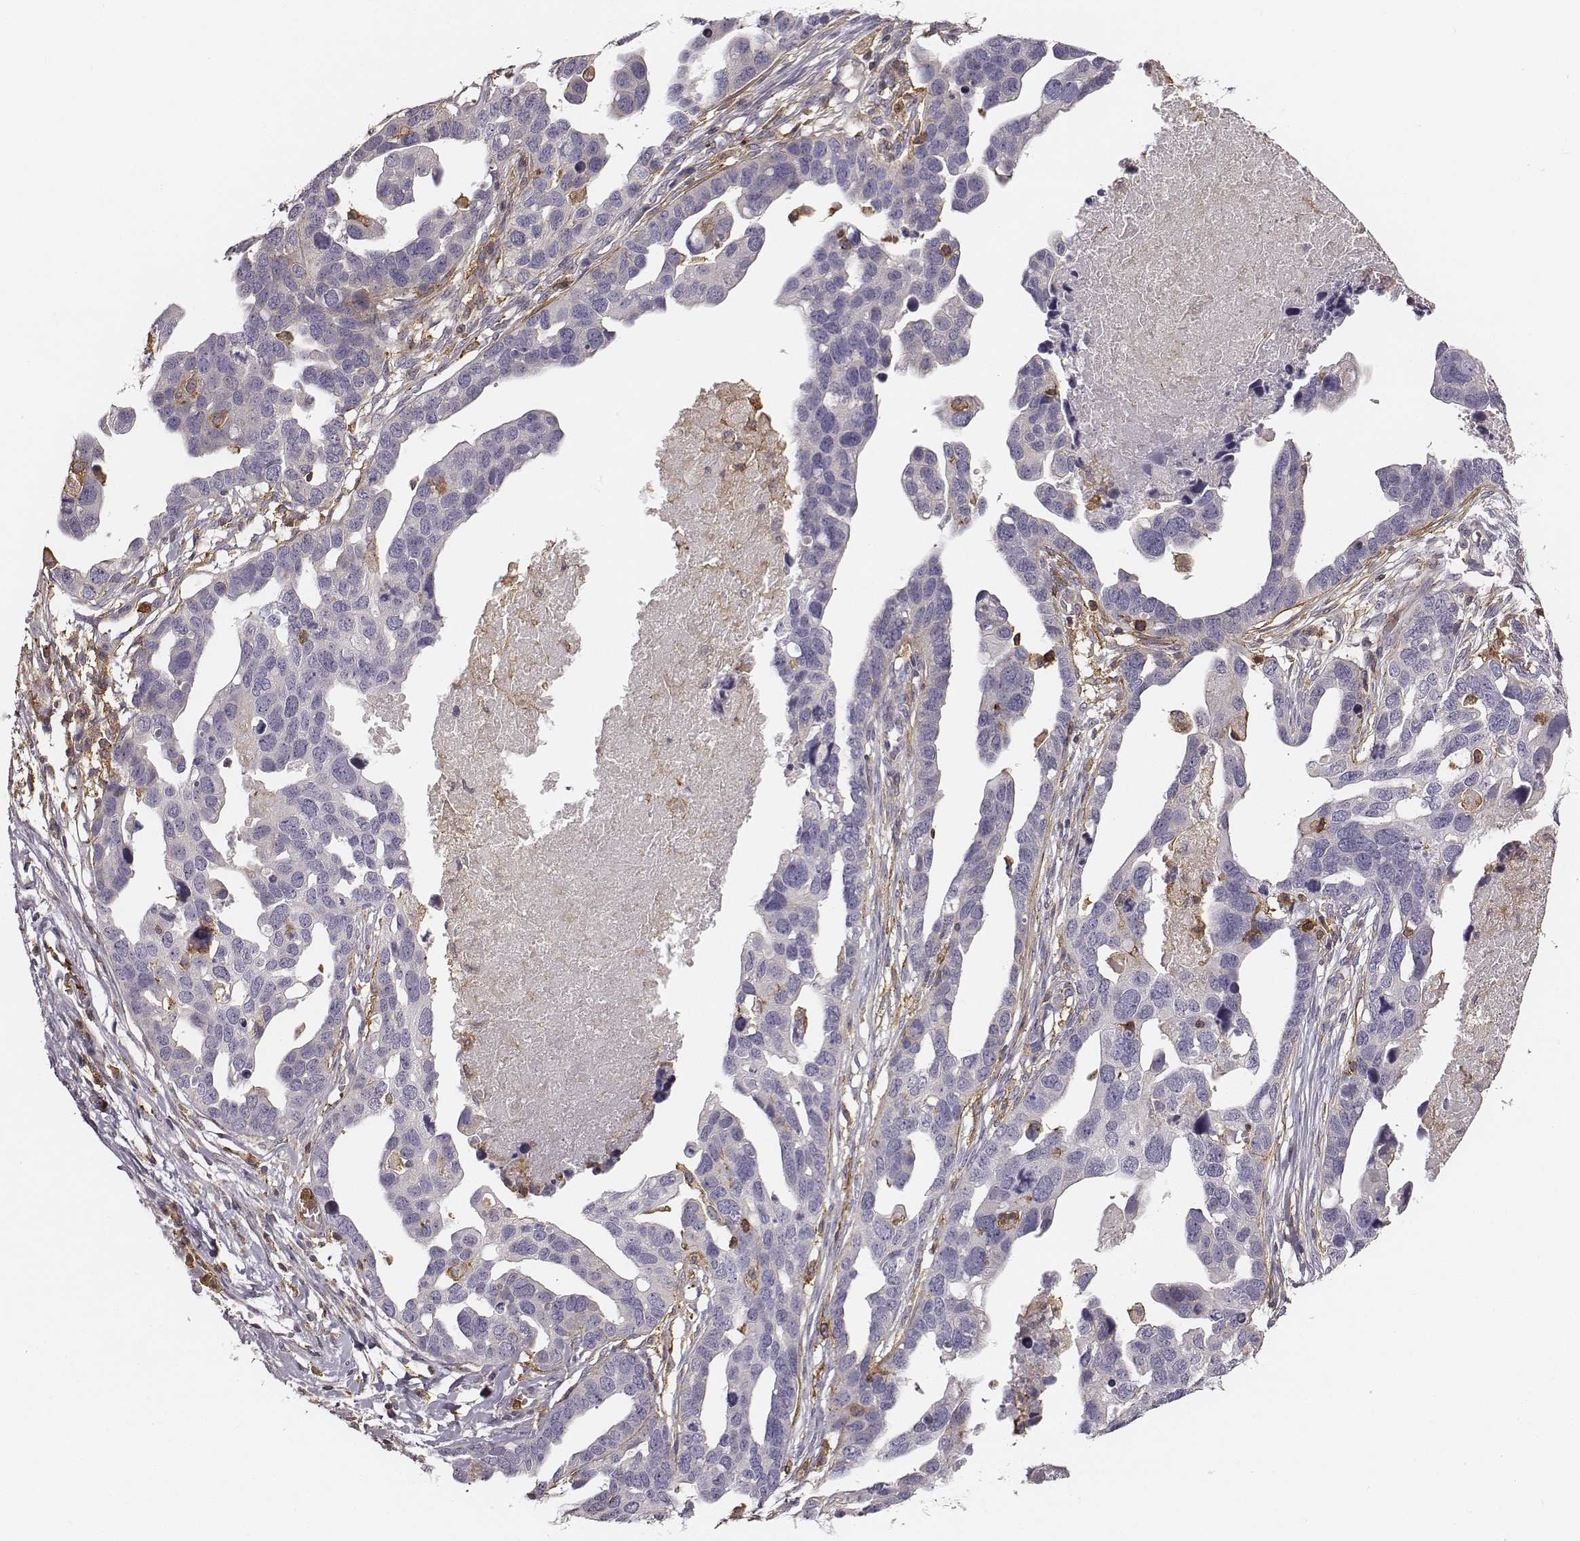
{"staining": {"intensity": "negative", "quantity": "none", "location": "none"}, "tissue": "ovarian cancer", "cell_type": "Tumor cells", "image_type": "cancer", "snomed": [{"axis": "morphology", "description": "Cystadenocarcinoma, serous, NOS"}, {"axis": "topography", "description": "Ovary"}], "caption": "A micrograph of ovarian cancer (serous cystadenocarcinoma) stained for a protein shows no brown staining in tumor cells. Nuclei are stained in blue.", "gene": "ZYX", "patient": {"sex": "female", "age": 54}}